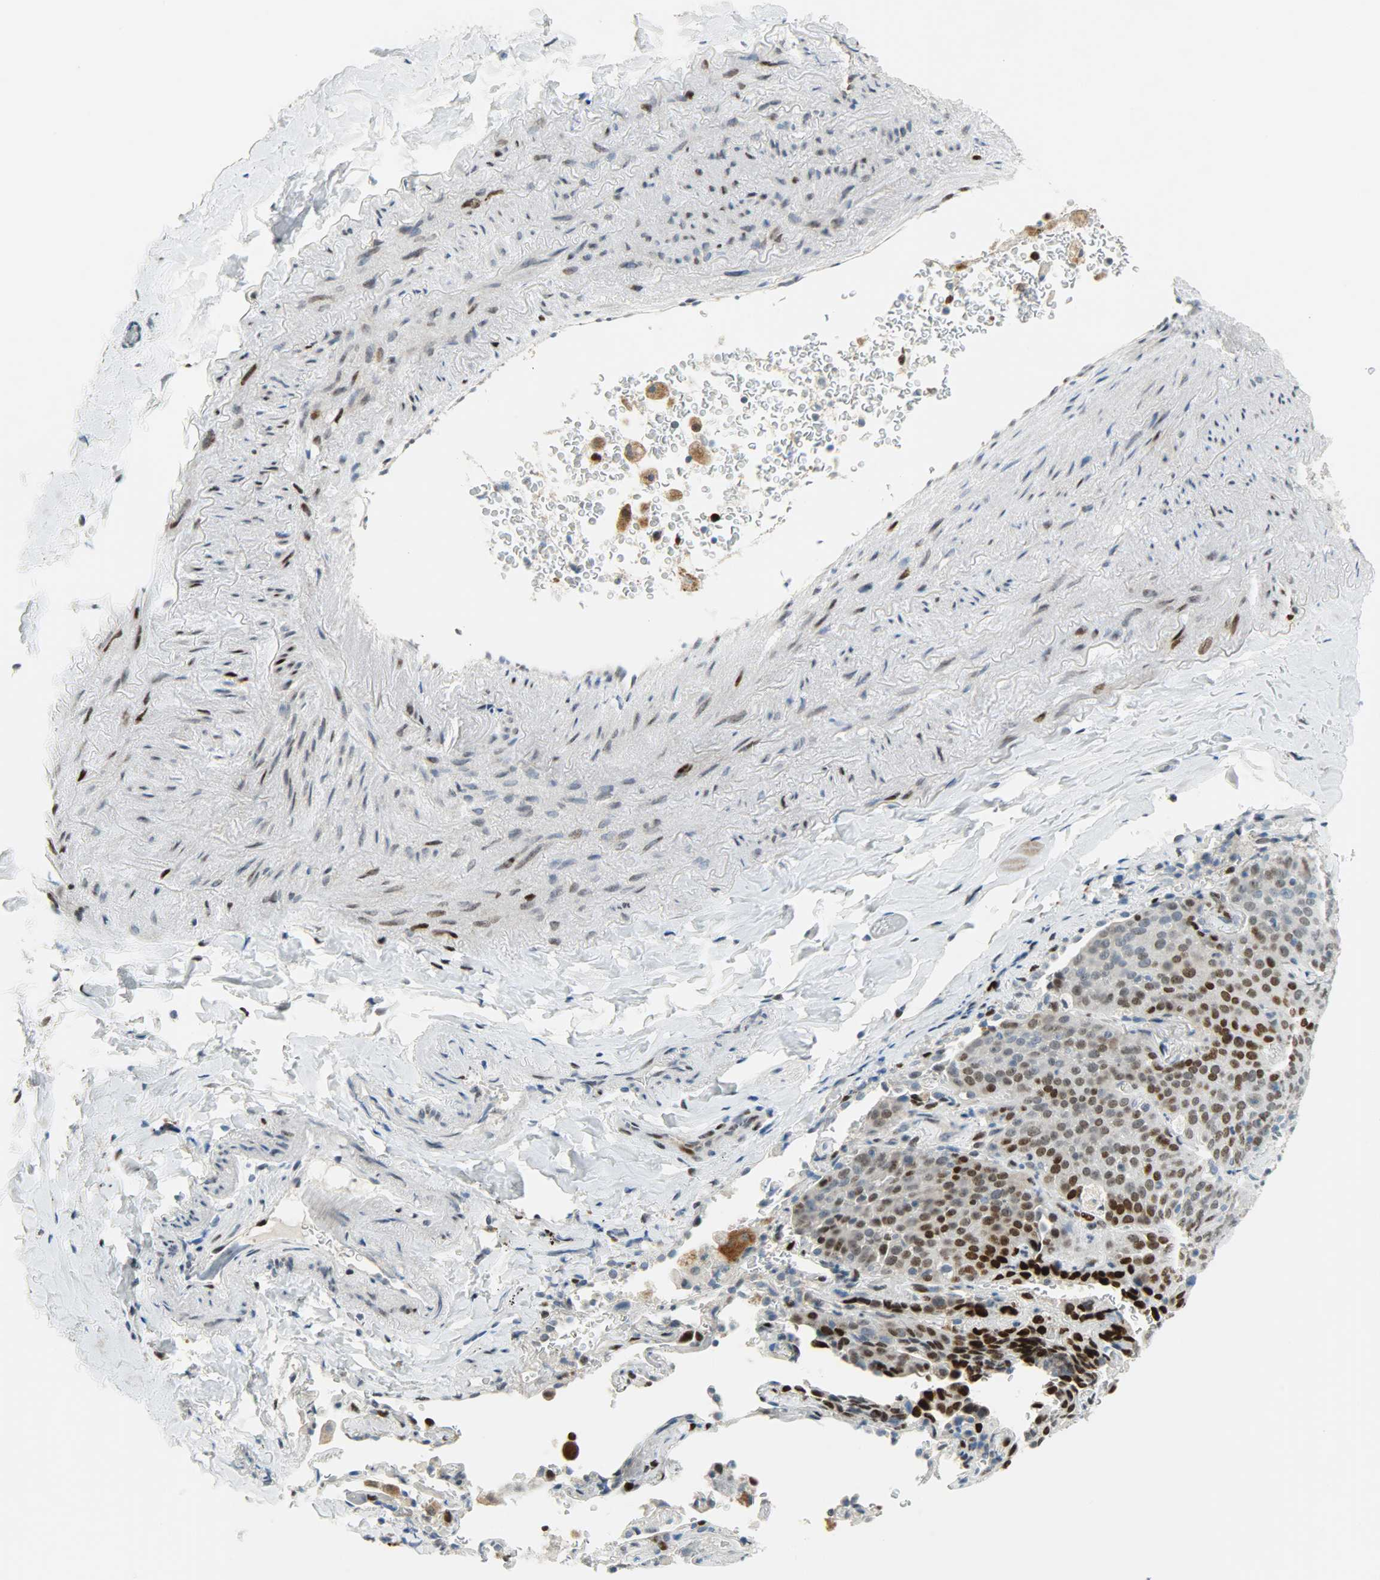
{"staining": {"intensity": "moderate", "quantity": "25%-75%", "location": "nuclear"}, "tissue": "lung cancer", "cell_type": "Tumor cells", "image_type": "cancer", "snomed": [{"axis": "morphology", "description": "Squamous cell carcinoma, NOS"}, {"axis": "topography", "description": "Lung"}], "caption": "The image exhibits immunohistochemical staining of lung cancer. There is moderate nuclear positivity is seen in approximately 25%-75% of tumor cells.", "gene": "JUNB", "patient": {"sex": "male", "age": 54}}